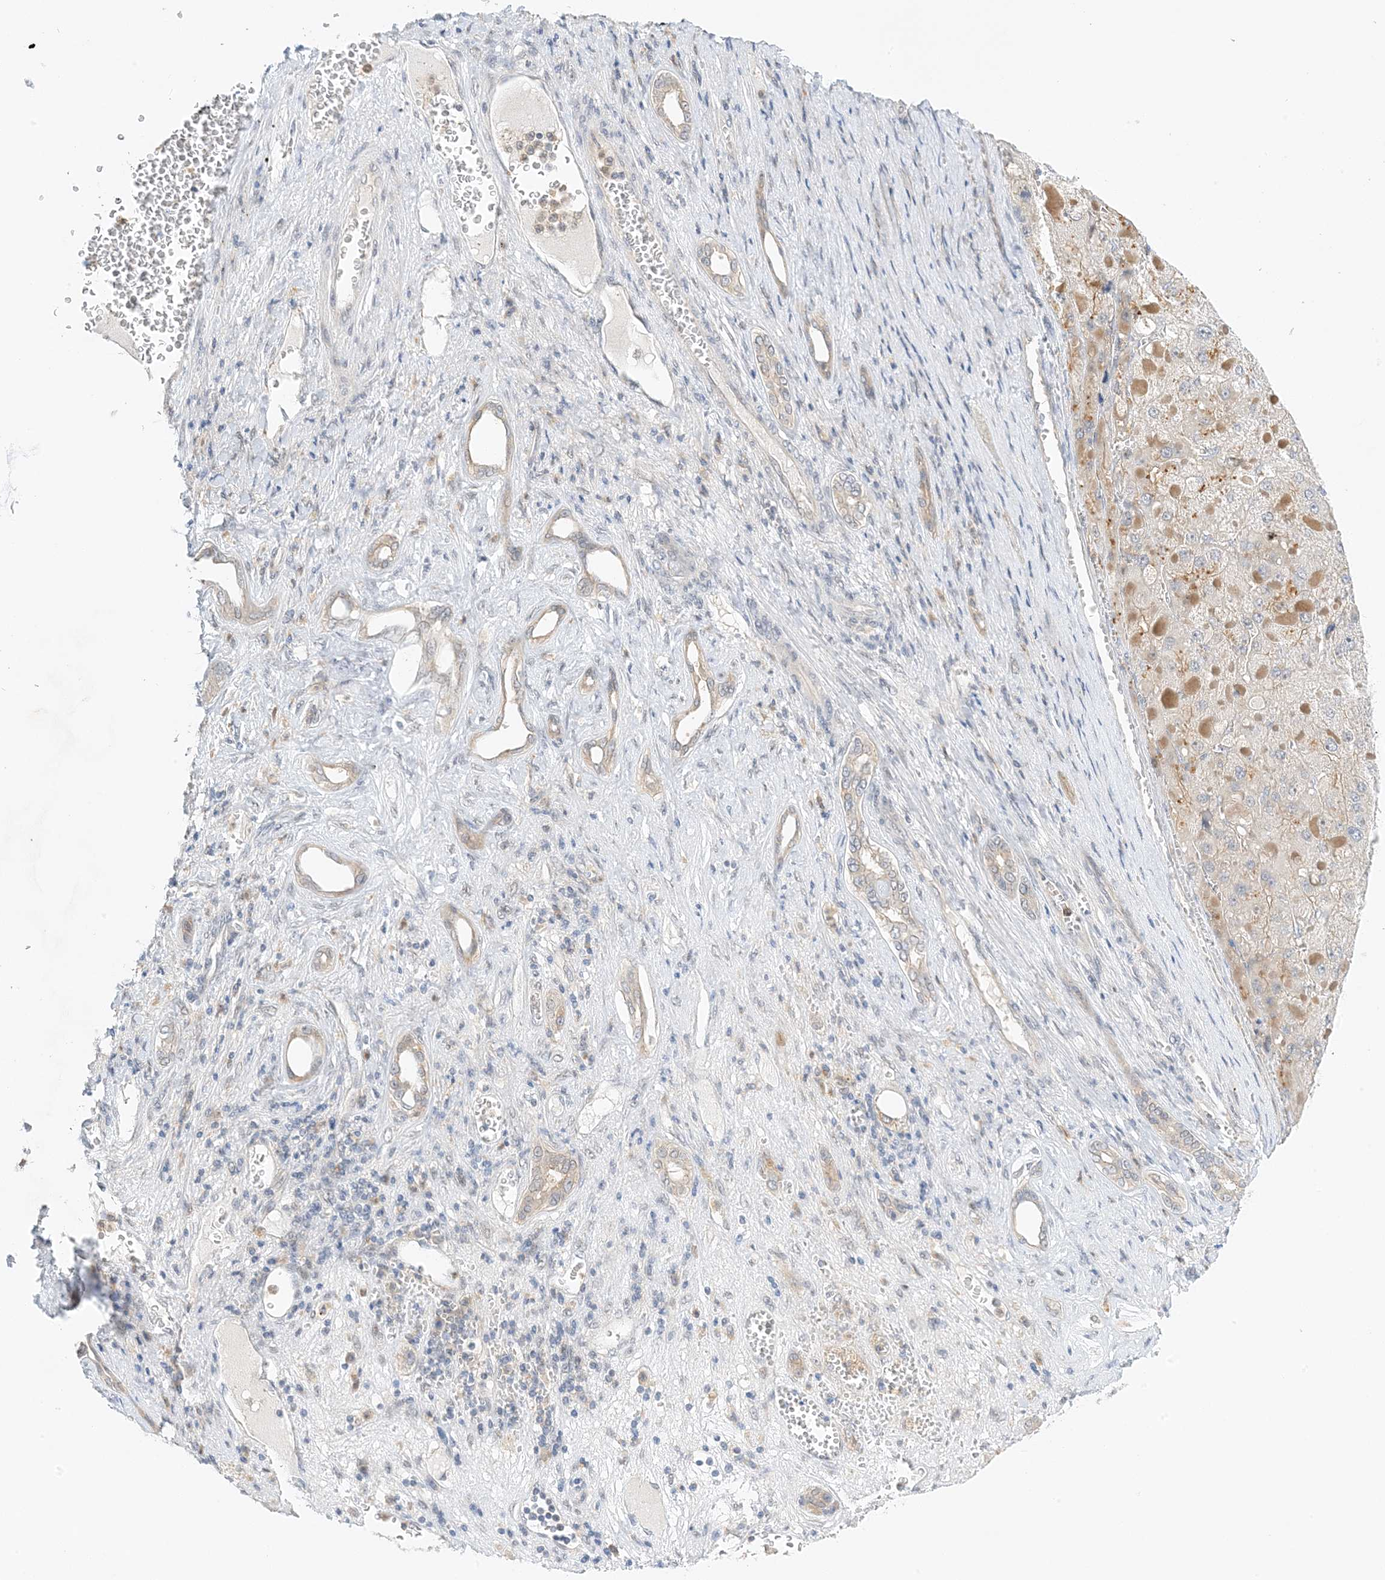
{"staining": {"intensity": "negative", "quantity": "none", "location": "none"}, "tissue": "liver cancer", "cell_type": "Tumor cells", "image_type": "cancer", "snomed": [{"axis": "morphology", "description": "Carcinoma, Hepatocellular, NOS"}, {"axis": "topography", "description": "Liver"}], "caption": "Tumor cells show no significant protein expression in hepatocellular carcinoma (liver).", "gene": "KIFBP", "patient": {"sex": "female", "age": 73}}